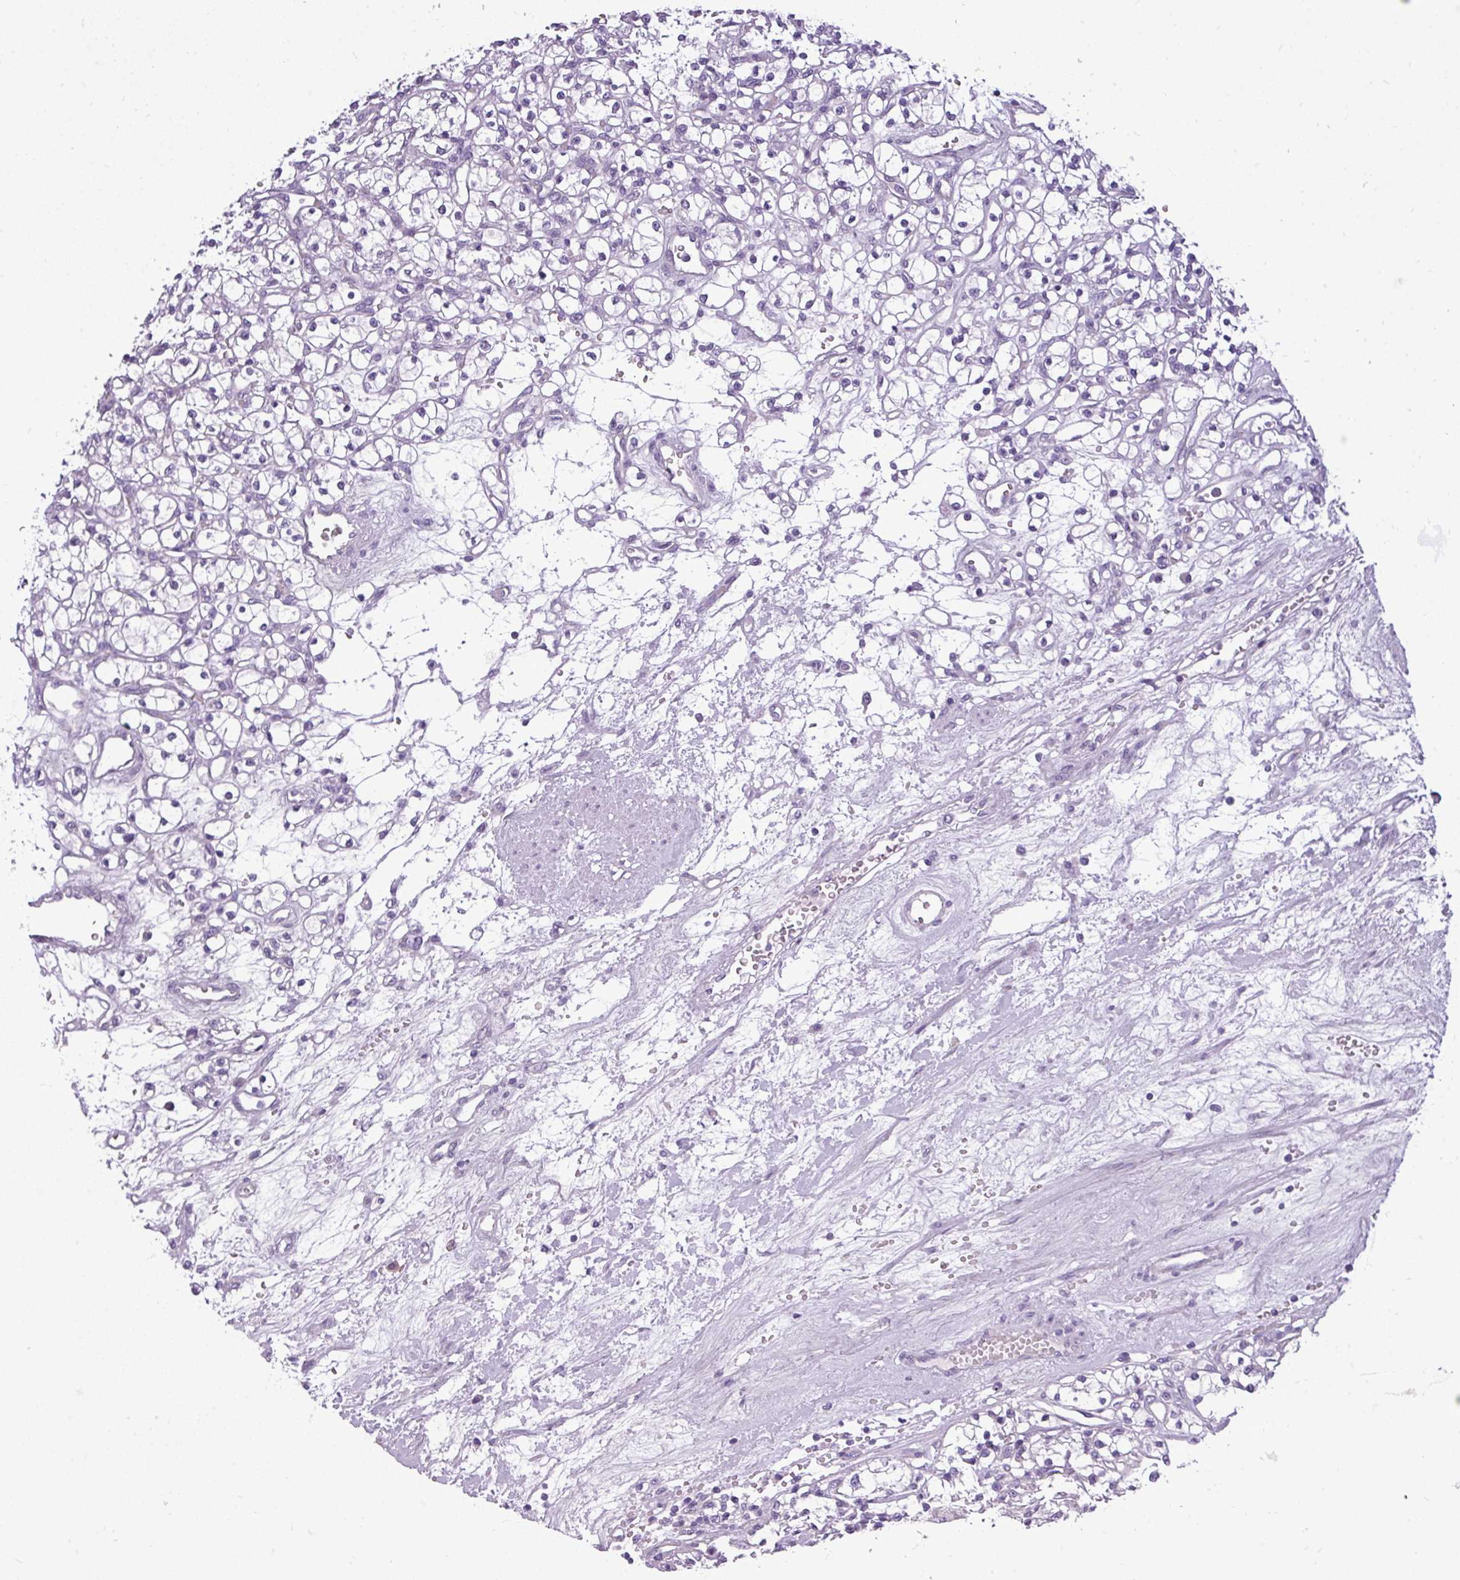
{"staining": {"intensity": "negative", "quantity": "none", "location": "none"}, "tissue": "renal cancer", "cell_type": "Tumor cells", "image_type": "cancer", "snomed": [{"axis": "morphology", "description": "Adenocarcinoma, NOS"}, {"axis": "topography", "description": "Kidney"}], "caption": "Renal cancer was stained to show a protein in brown. There is no significant staining in tumor cells.", "gene": "DNAAF9", "patient": {"sex": "female", "age": 59}}